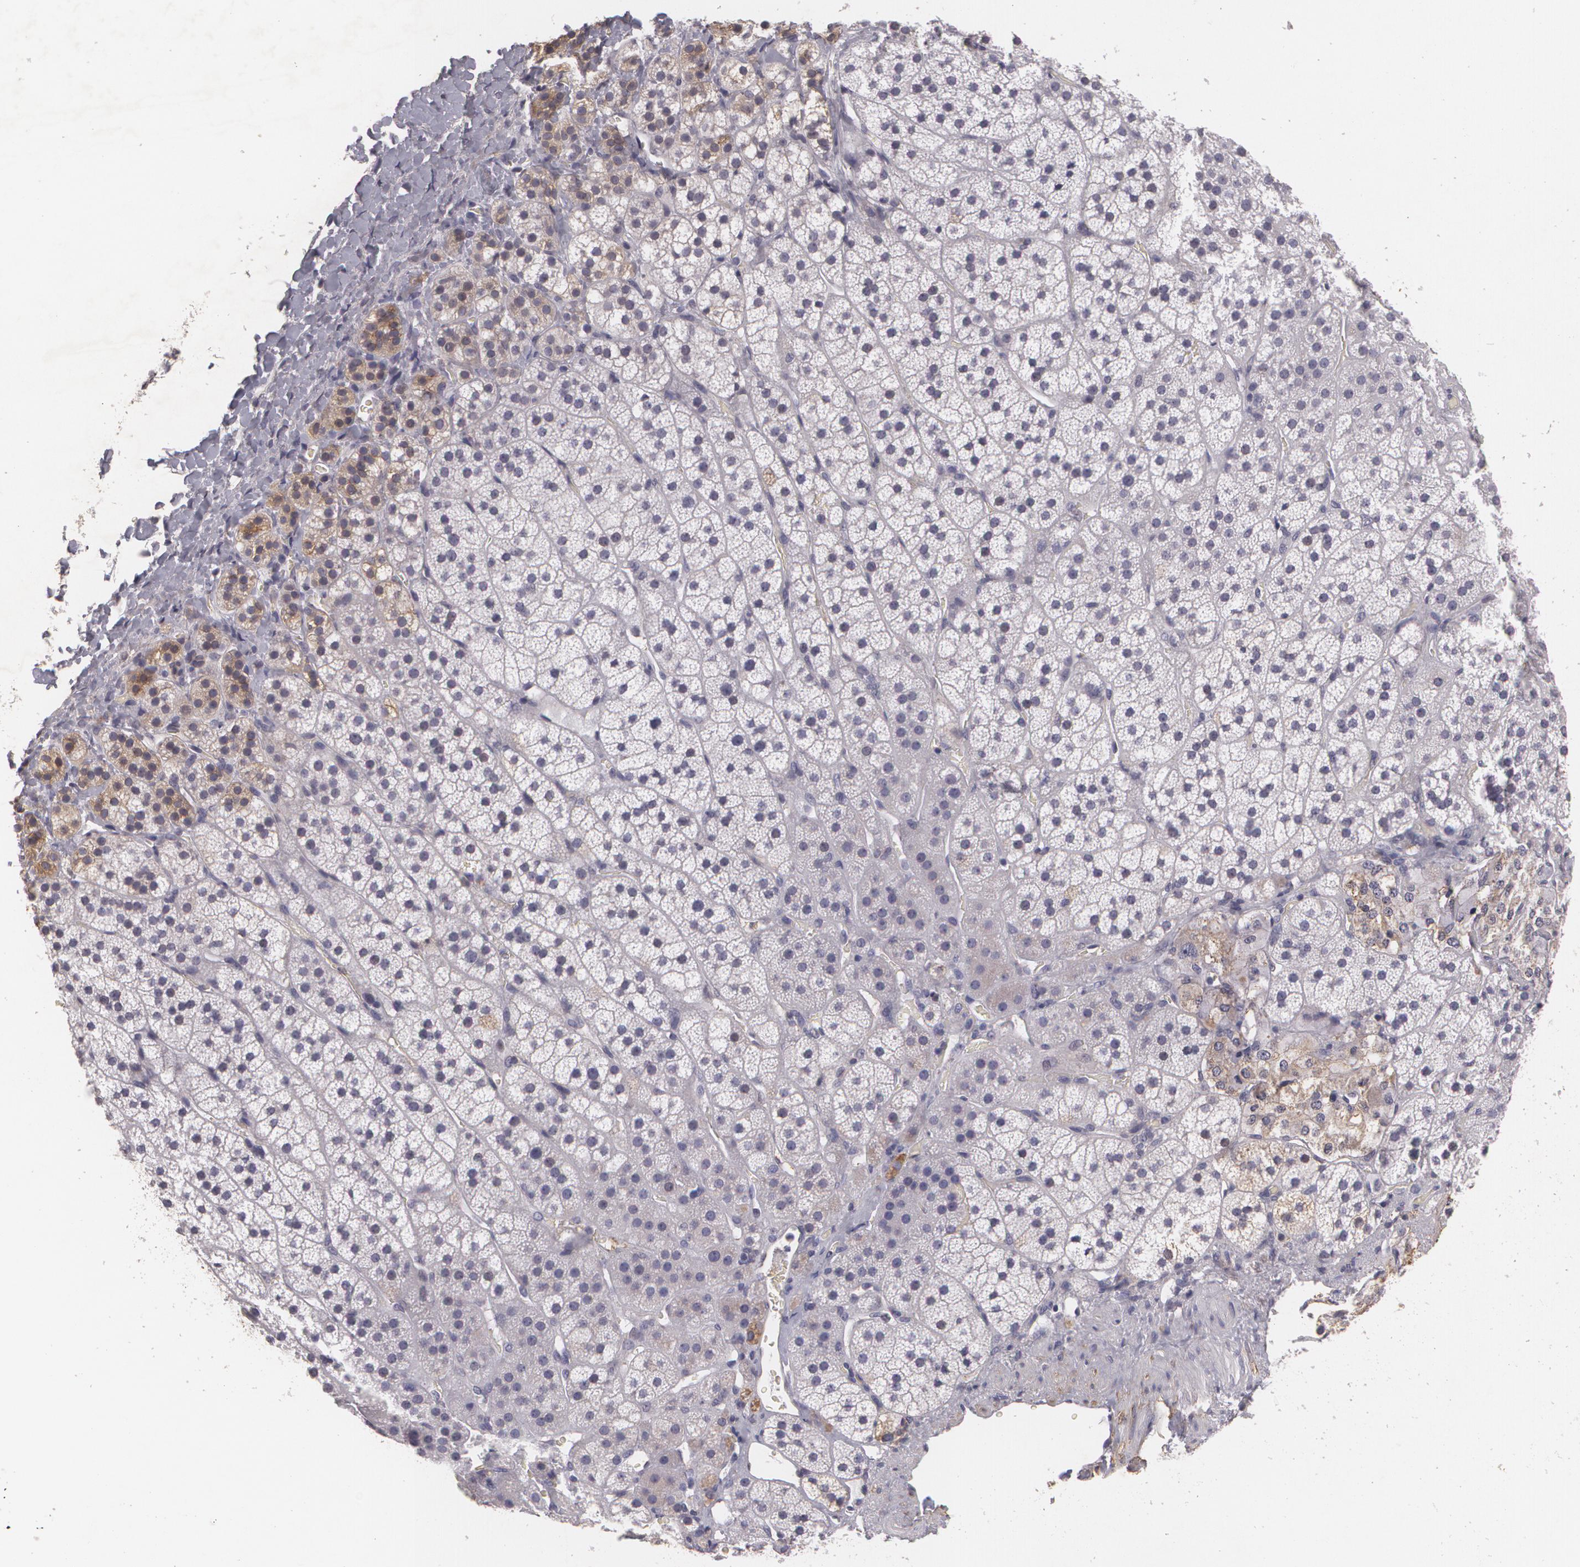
{"staining": {"intensity": "moderate", "quantity": "<25%", "location": "cytoplasmic/membranous"}, "tissue": "adrenal gland", "cell_type": "Glandular cells", "image_type": "normal", "snomed": [{"axis": "morphology", "description": "Normal tissue, NOS"}, {"axis": "topography", "description": "Adrenal gland"}], "caption": "Normal adrenal gland reveals moderate cytoplasmic/membranous positivity in about <25% of glandular cells Using DAB (brown) and hematoxylin (blue) stains, captured at high magnification using brightfield microscopy..", "gene": "KCNA4", "patient": {"sex": "female", "age": 44}}